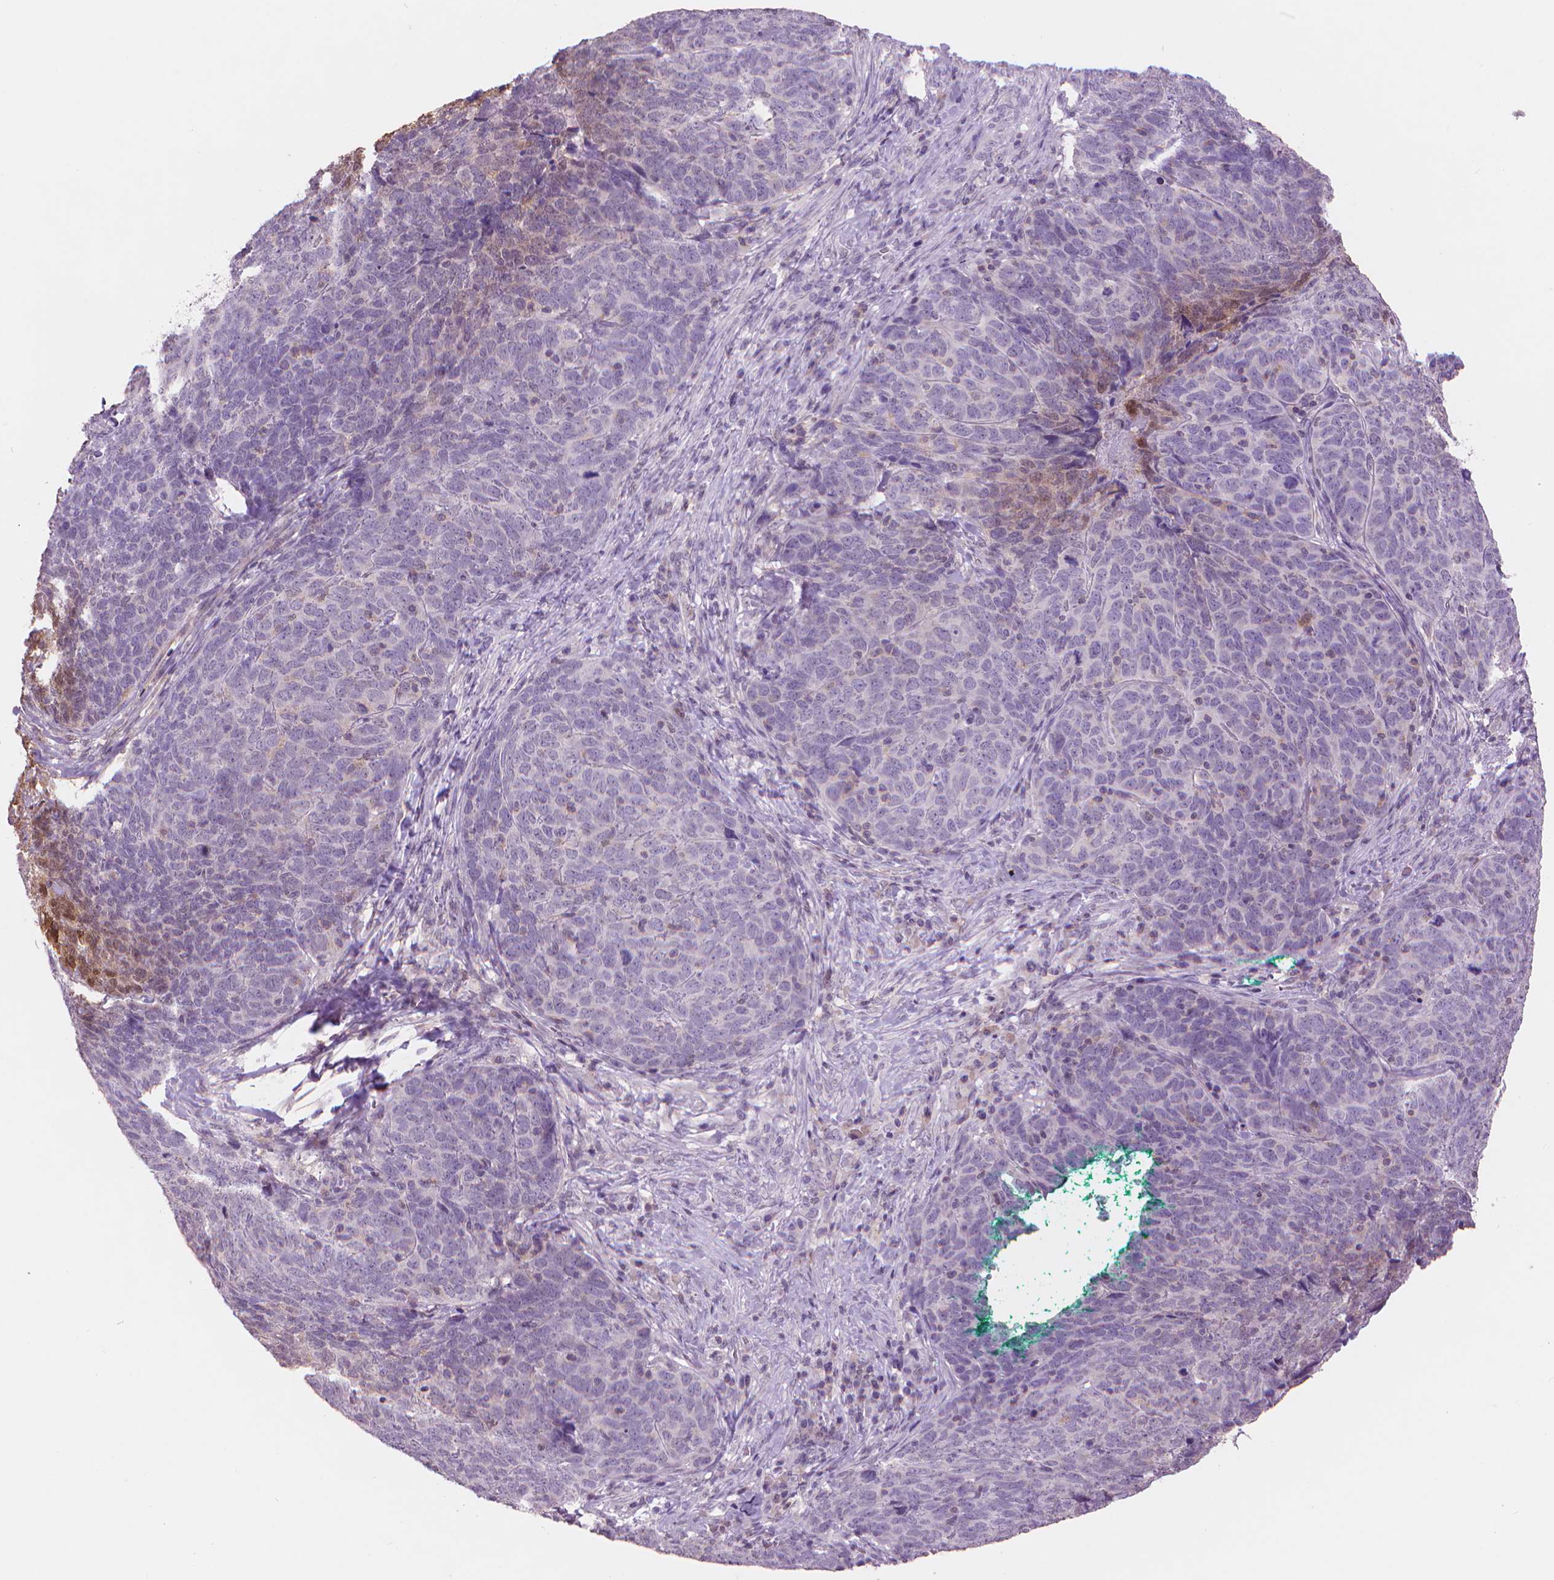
{"staining": {"intensity": "moderate", "quantity": "<25%", "location": "cytoplasmic/membranous"}, "tissue": "skin cancer", "cell_type": "Tumor cells", "image_type": "cancer", "snomed": [{"axis": "morphology", "description": "Squamous cell carcinoma, NOS"}, {"axis": "topography", "description": "Skin"}, {"axis": "topography", "description": "Anal"}], "caption": "DAB immunohistochemical staining of human skin squamous cell carcinoma displays moderate cytoplasmic/membranous protein staining in about <25% of tumor cells.", "gene": "ENO2", "patient": {"sex": "female", "age": 51}}